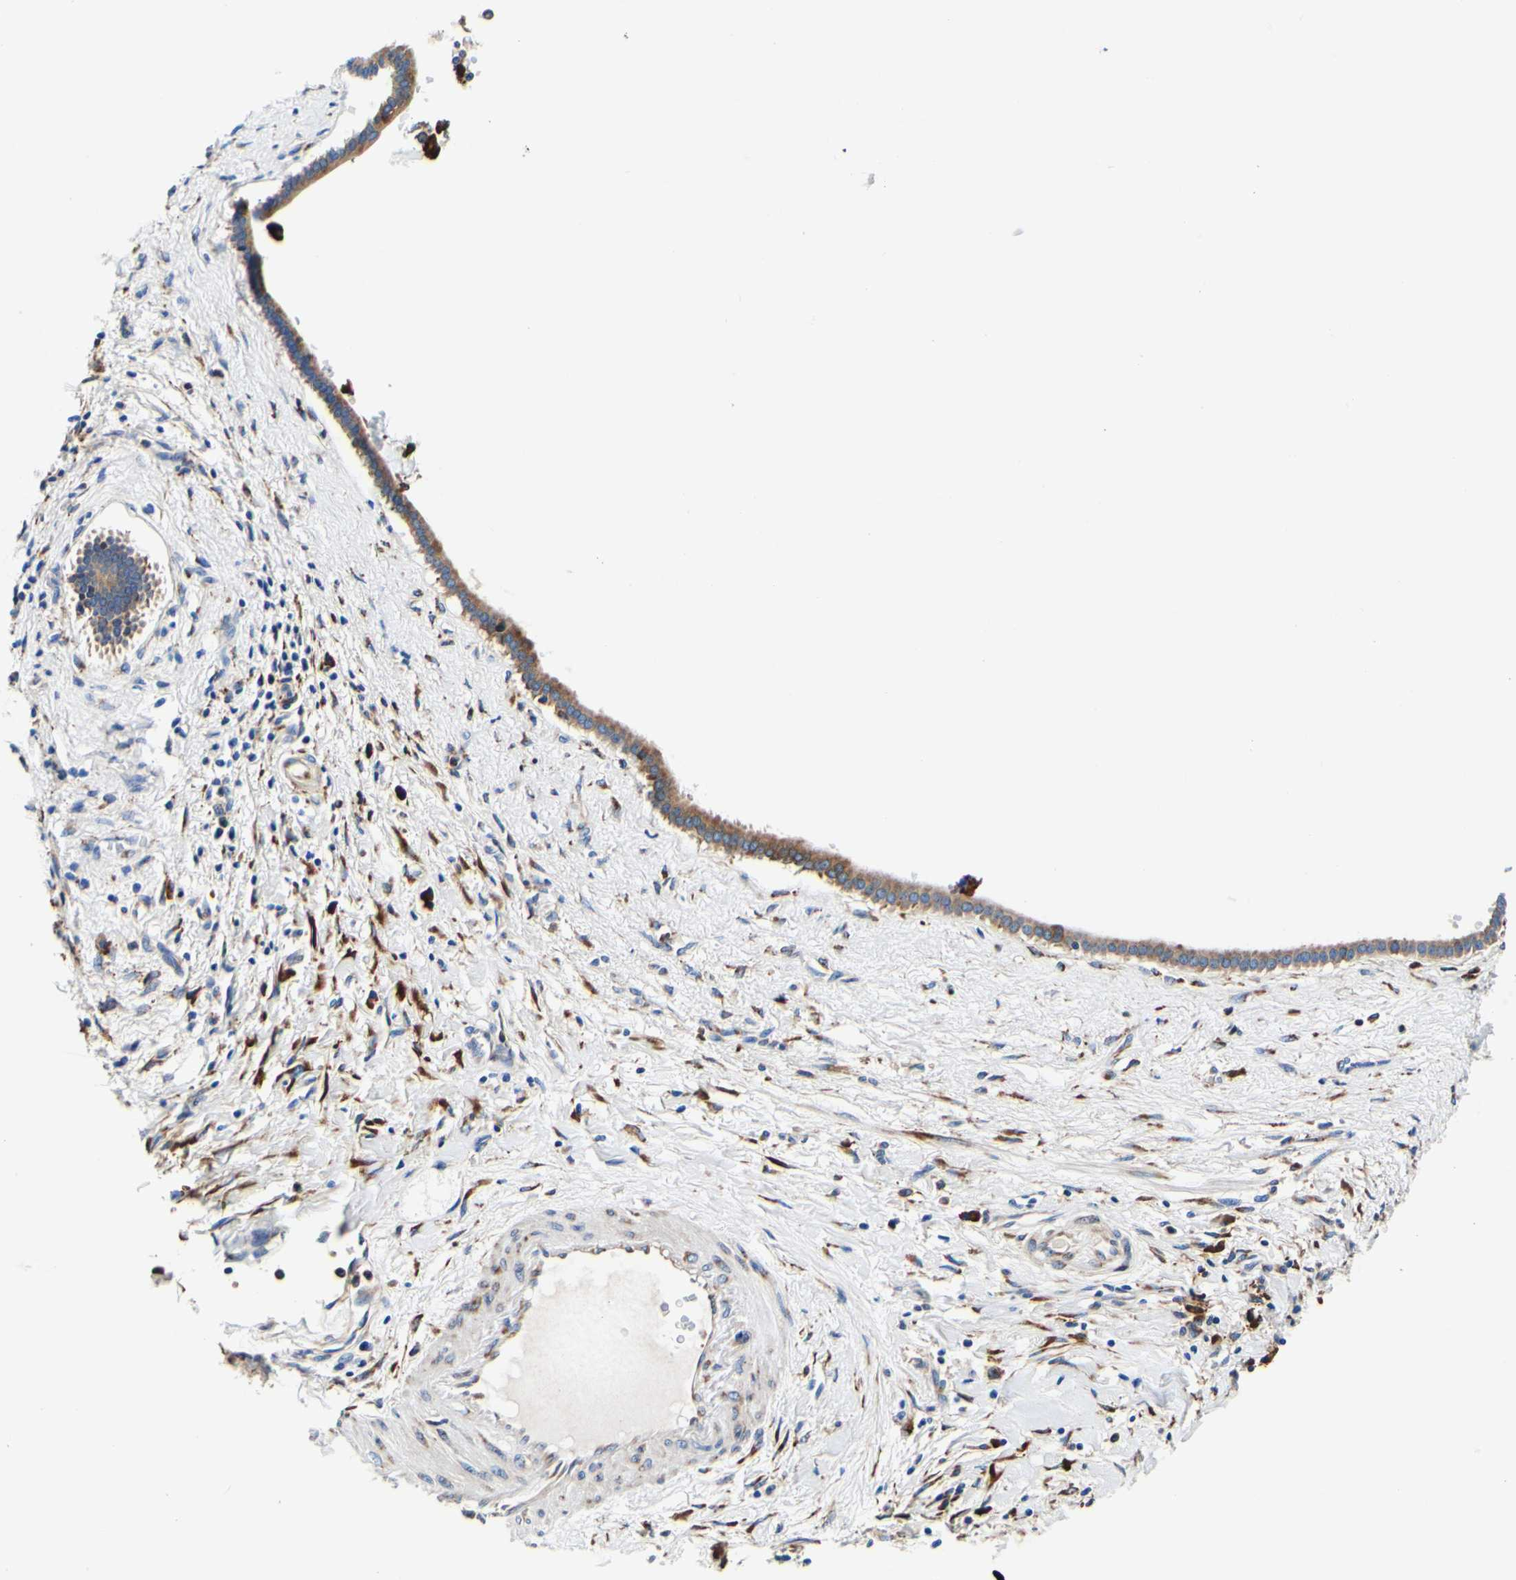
{"staining": {"intensity": "moderate", "quantity": ">75%", "location": "cytoplasmic/membranous"}, "tissue": "liver cancer", "cell_type": "Tumor cells", "image_type": "cancer", "snomed": [{"axis": "morphology", "description": "Cholangiocarcinoma"}, {"axis": "topography", "description": "Liver"}], "caption": "Approximately >75% of tumor cells in human cholangiocarcinoma (liver) display moderate cytoplasmic/membranous protein positivity as visualized by brown immunohistochemical staining.", "gene": "P4HB", "patient": {"sex": "female", "age": 65}}